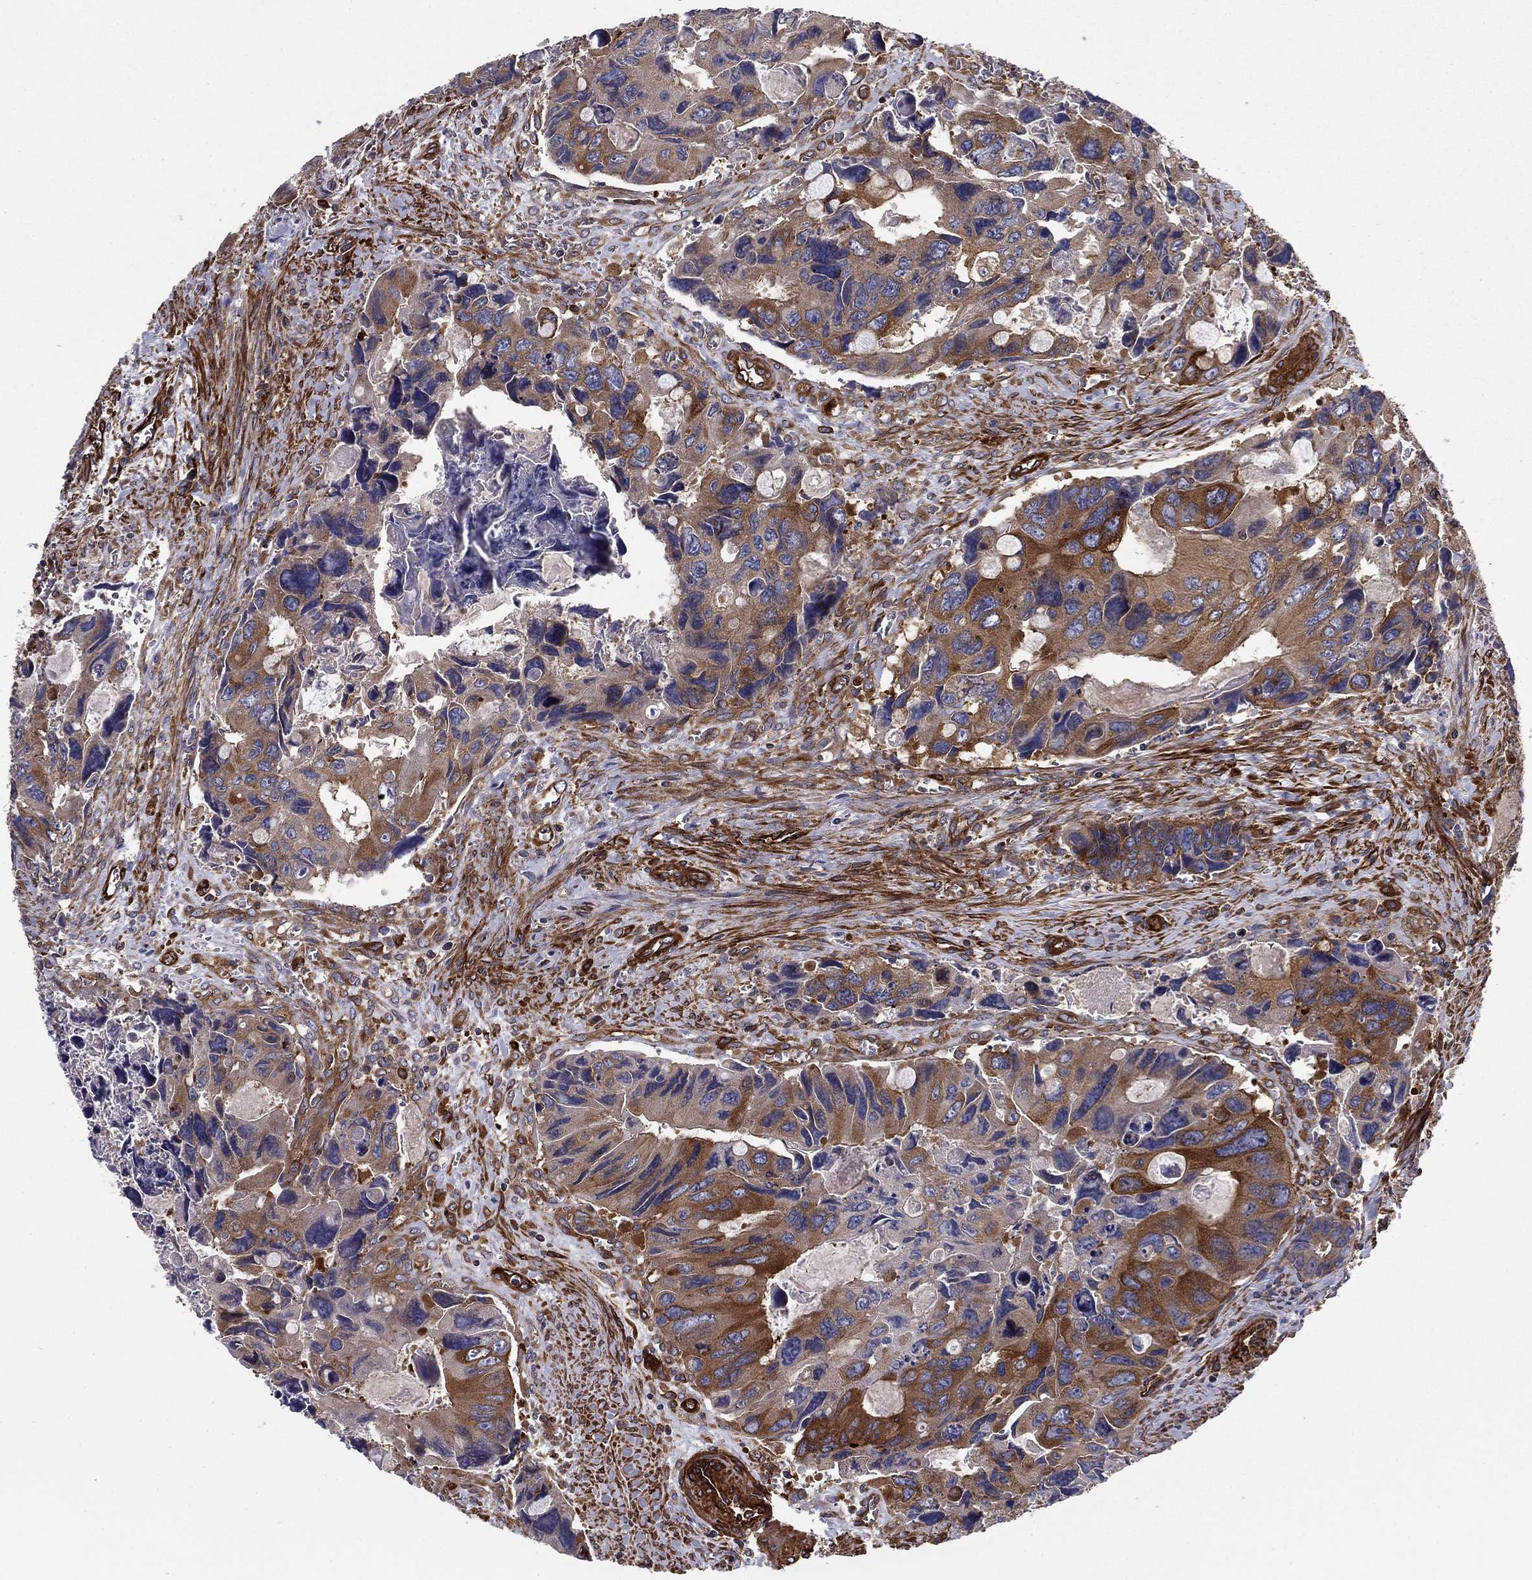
{"staining": {"intensity": "strong", "quantity": "<25%", "location": "cytoplasmic/membranous"}, "tissue": "colorectal cancer", "cell_type": "Tumor cells", "image_type": "cancer", "snomed": [{"axis": "morphology", "description": "Adenocarcinoma, NOS"}, {"axis": "topography", "description": "Rectum"}], "caption": "Immunohistochemical staining of adenocarcinoma (colorectal) demonstrates medium levels of strong cytoplasmic/membranous positivity in about <25% of tumor cells. (Brightfield microscopy of DAB IHC at high magnification).", "gene": "EHBP1L1", "patient": {"sex": "male", "age": 62}}